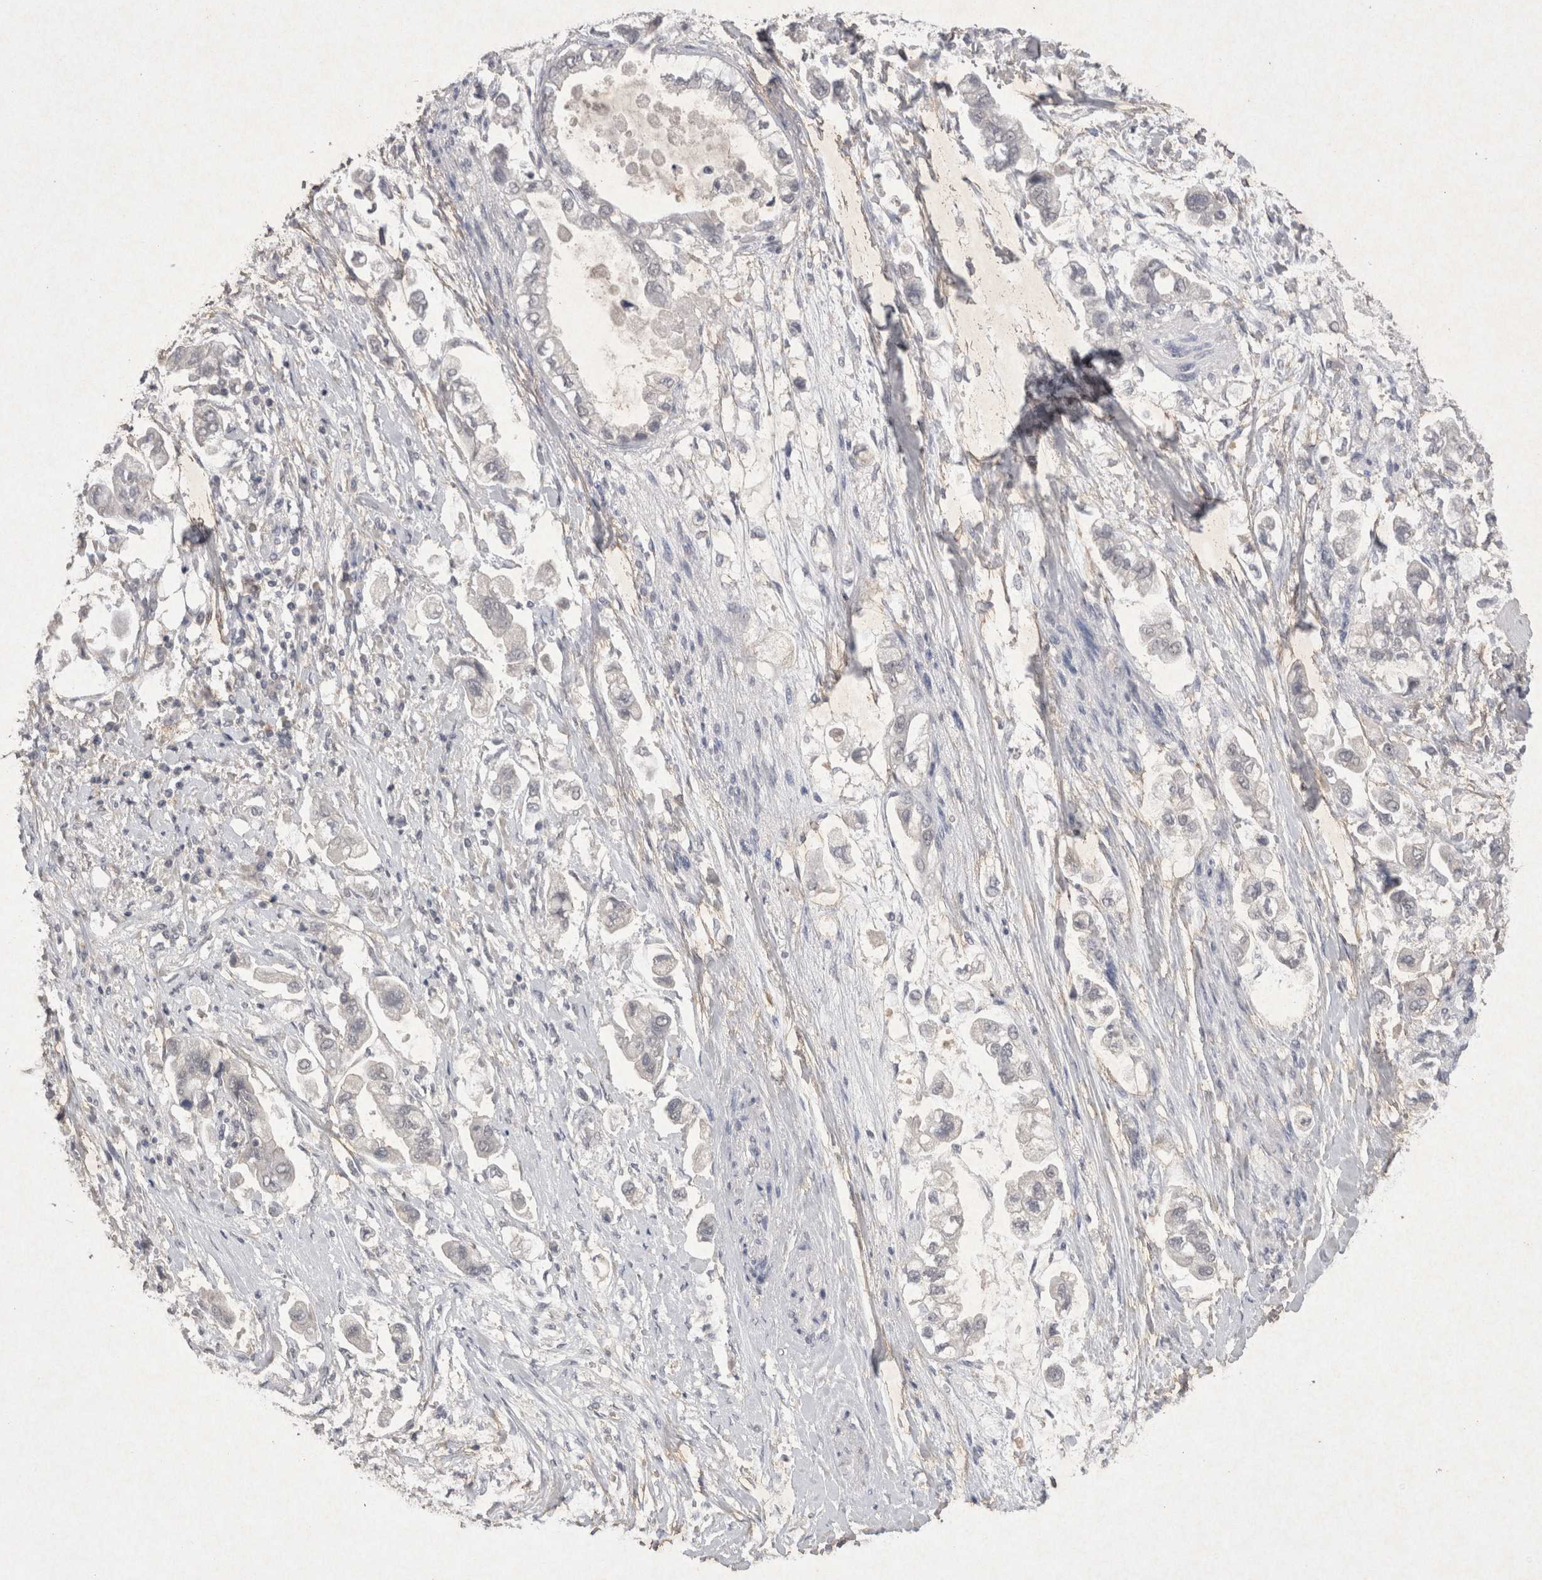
{"staining": {"intensity": "negative", "quantity": "none", "location": "none"}, "tissue": "stomach cancer", "cell_type": "Tumor cells", "image_type": "cancer", "snomed": [{"axis": "morphology", "description": "Adenocarcinoma, NOS"}, {"axis": "topography", "description": "Stomach"}], "caption": "There is no significant staining in tumor cells of stomach cancer. (DAB immunohistochemistry (IHC) with hematoxylin counter stain).", "gene": "LYVE1", "patient": {"sex": "male", "age": 62}}